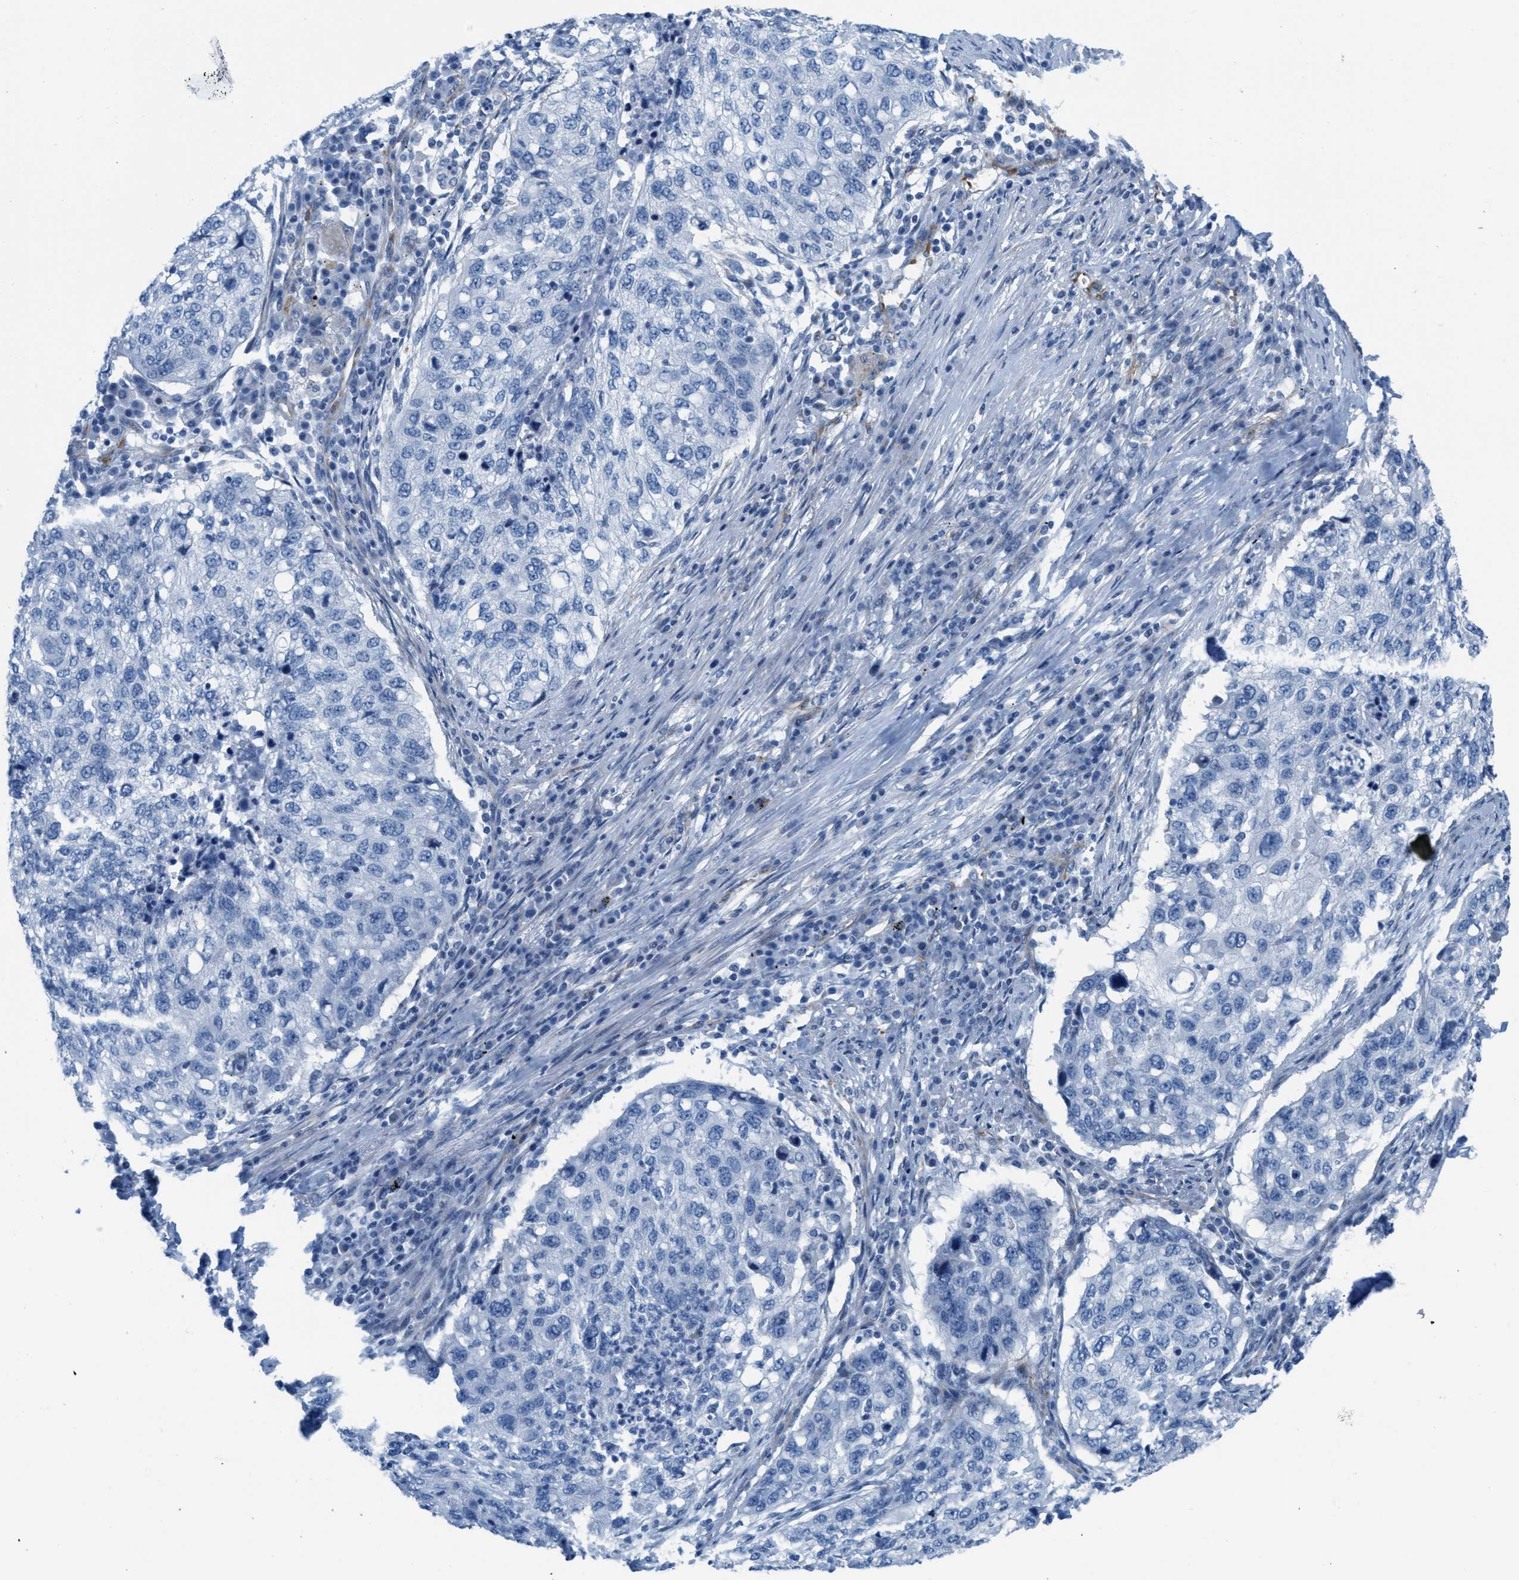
{"staining": {"intensity": "negative", "quantity": "none", "location": "none"}, "tissue": "lung cancer", "cell_type": "Tumor cells", "image_type": "cancer", "snomed": [{"axis": "morphology", "description": "Squamous cell carcinoma, NOS"}, {"axis": "topography", "description": "Lung"}], "caption": "This is a image of immunohistochemistry (IHC) staining of squamous cell carcinoma (lung), which shows no staining in tumor cells. (DAB immunohistochemistry (IHC) with hematoxylin counter stain).", "gene": "SLC12A1", "patient": {"sex": "female", "age": 63}}